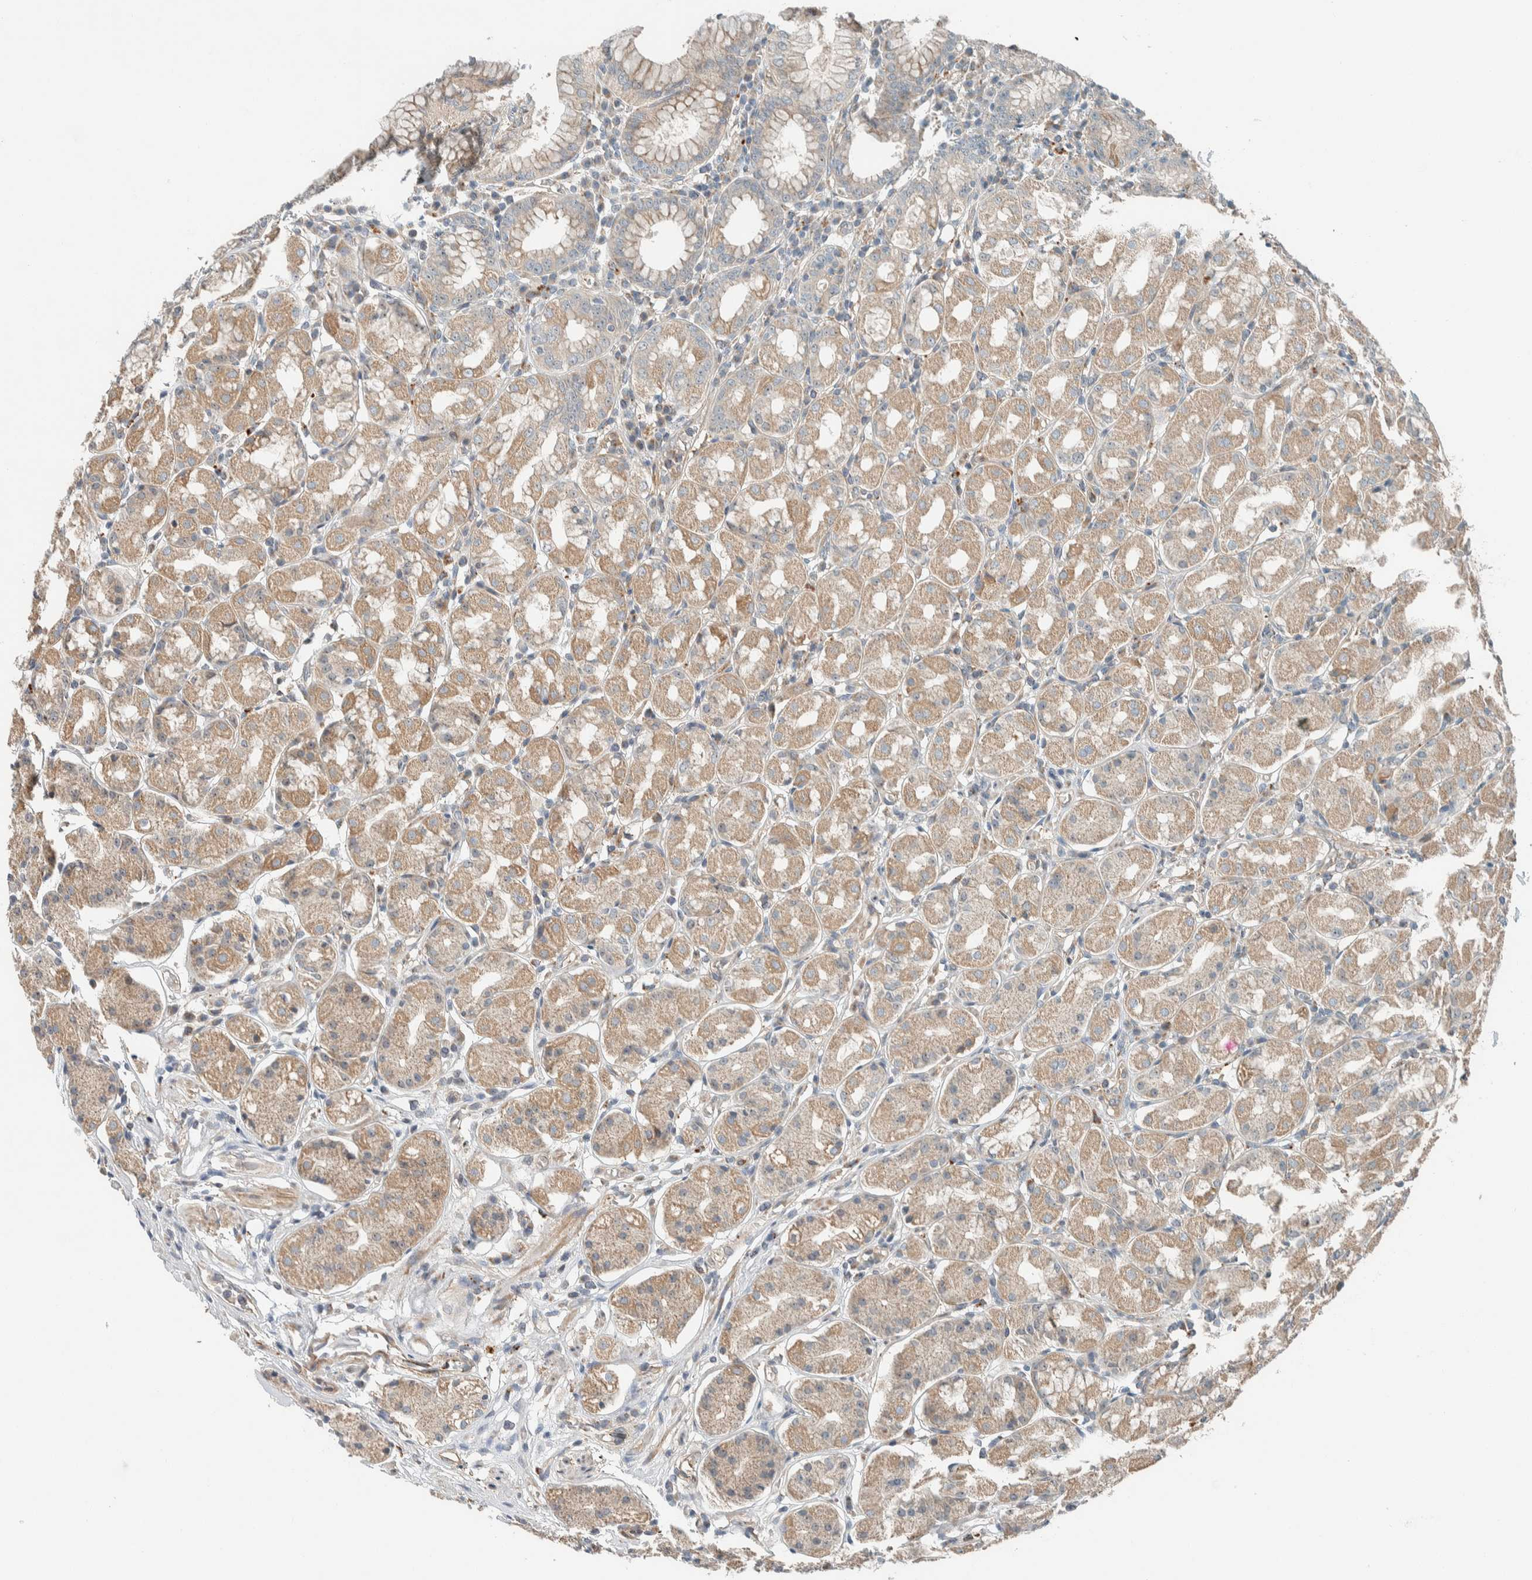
{"staining": {"intensity": "moderate", "quantity": "25%-75%", "location": "cytoplasmic/membranous,nuclear"}, "tissue": "stomach", "cell_type": "Glandular cells", "image_type": "normal", "snomed": [{"axis": "morphology", "description": "Normal tissue, NOS"}, {"axis": "topography", "description": "Stomach"}, {"axis": "topography", "description": "Stomach, lower"}], "caption": "Immunohistochemical staining of benign stomach demonstrates 25%-75% levels of moderate cytoplasmic/membranous,nuclear protein positivity in about 25%-75% of glandular cells. The protein is shown in brown color, while the nuclei are stained blue.", "gene": "SLFN12L", "patient": {"sex": "female", "age": 56}}